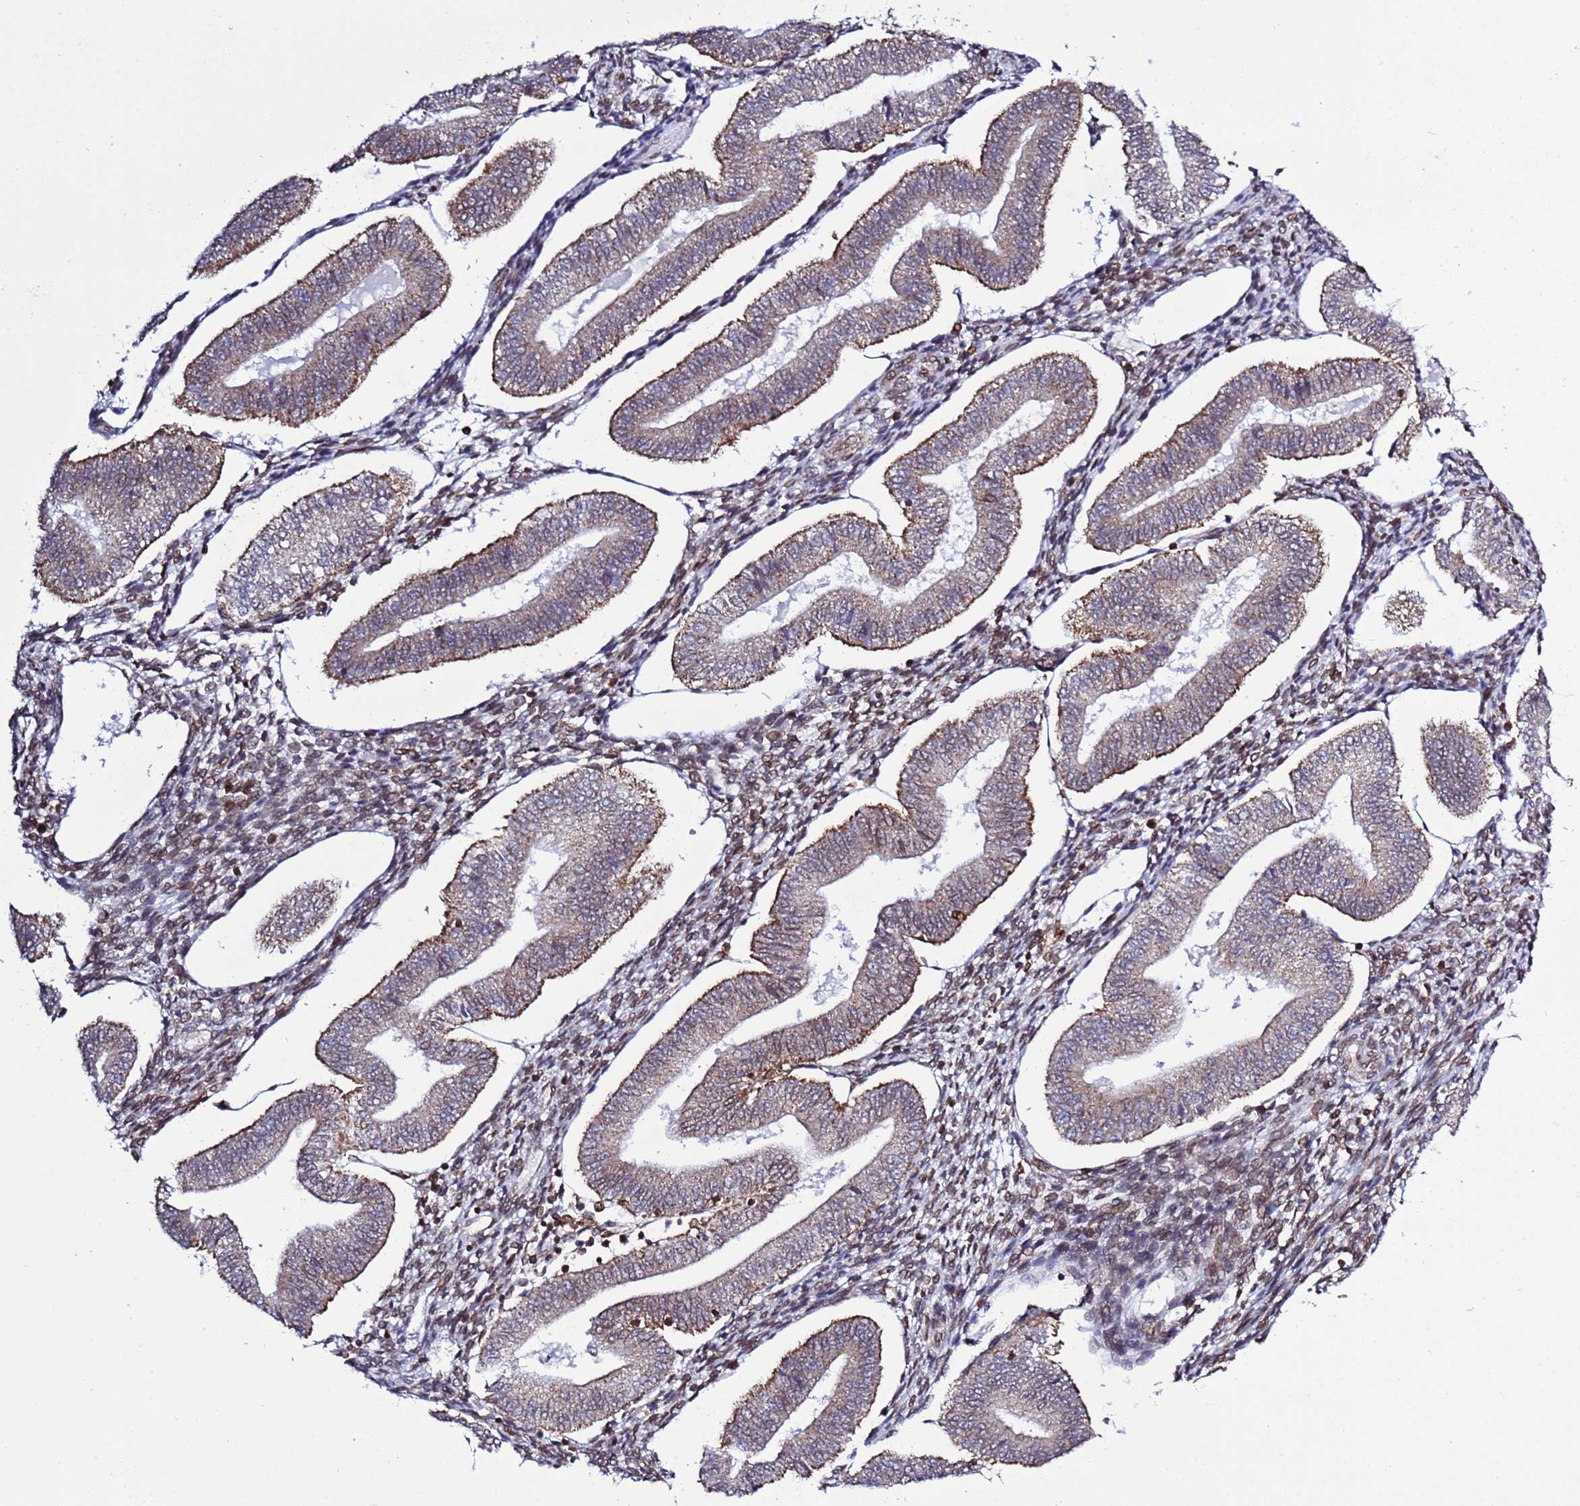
{"staining": {"intensity": "weak", "quantity": "25%-75%", "location": "nuclear"}, "tissue": "endometrium", "cell_type": "Cells in endometrial stroma", "image_type": "normal", "snomed": [{"axis": "morphology", "description": "Normal tissue, NOS"}, {"axis": "topography", "description": "Endometrium"}], "caption": "Immunohistochemical staining of unremarkable endometrium displays 25%-75% levels of weak nuclear protein positivity in approximately 25%-75% of cells in endometrial stroma.", "gene": "TOR1AIP1", "patient": {"sex": "female", "age": 34}}